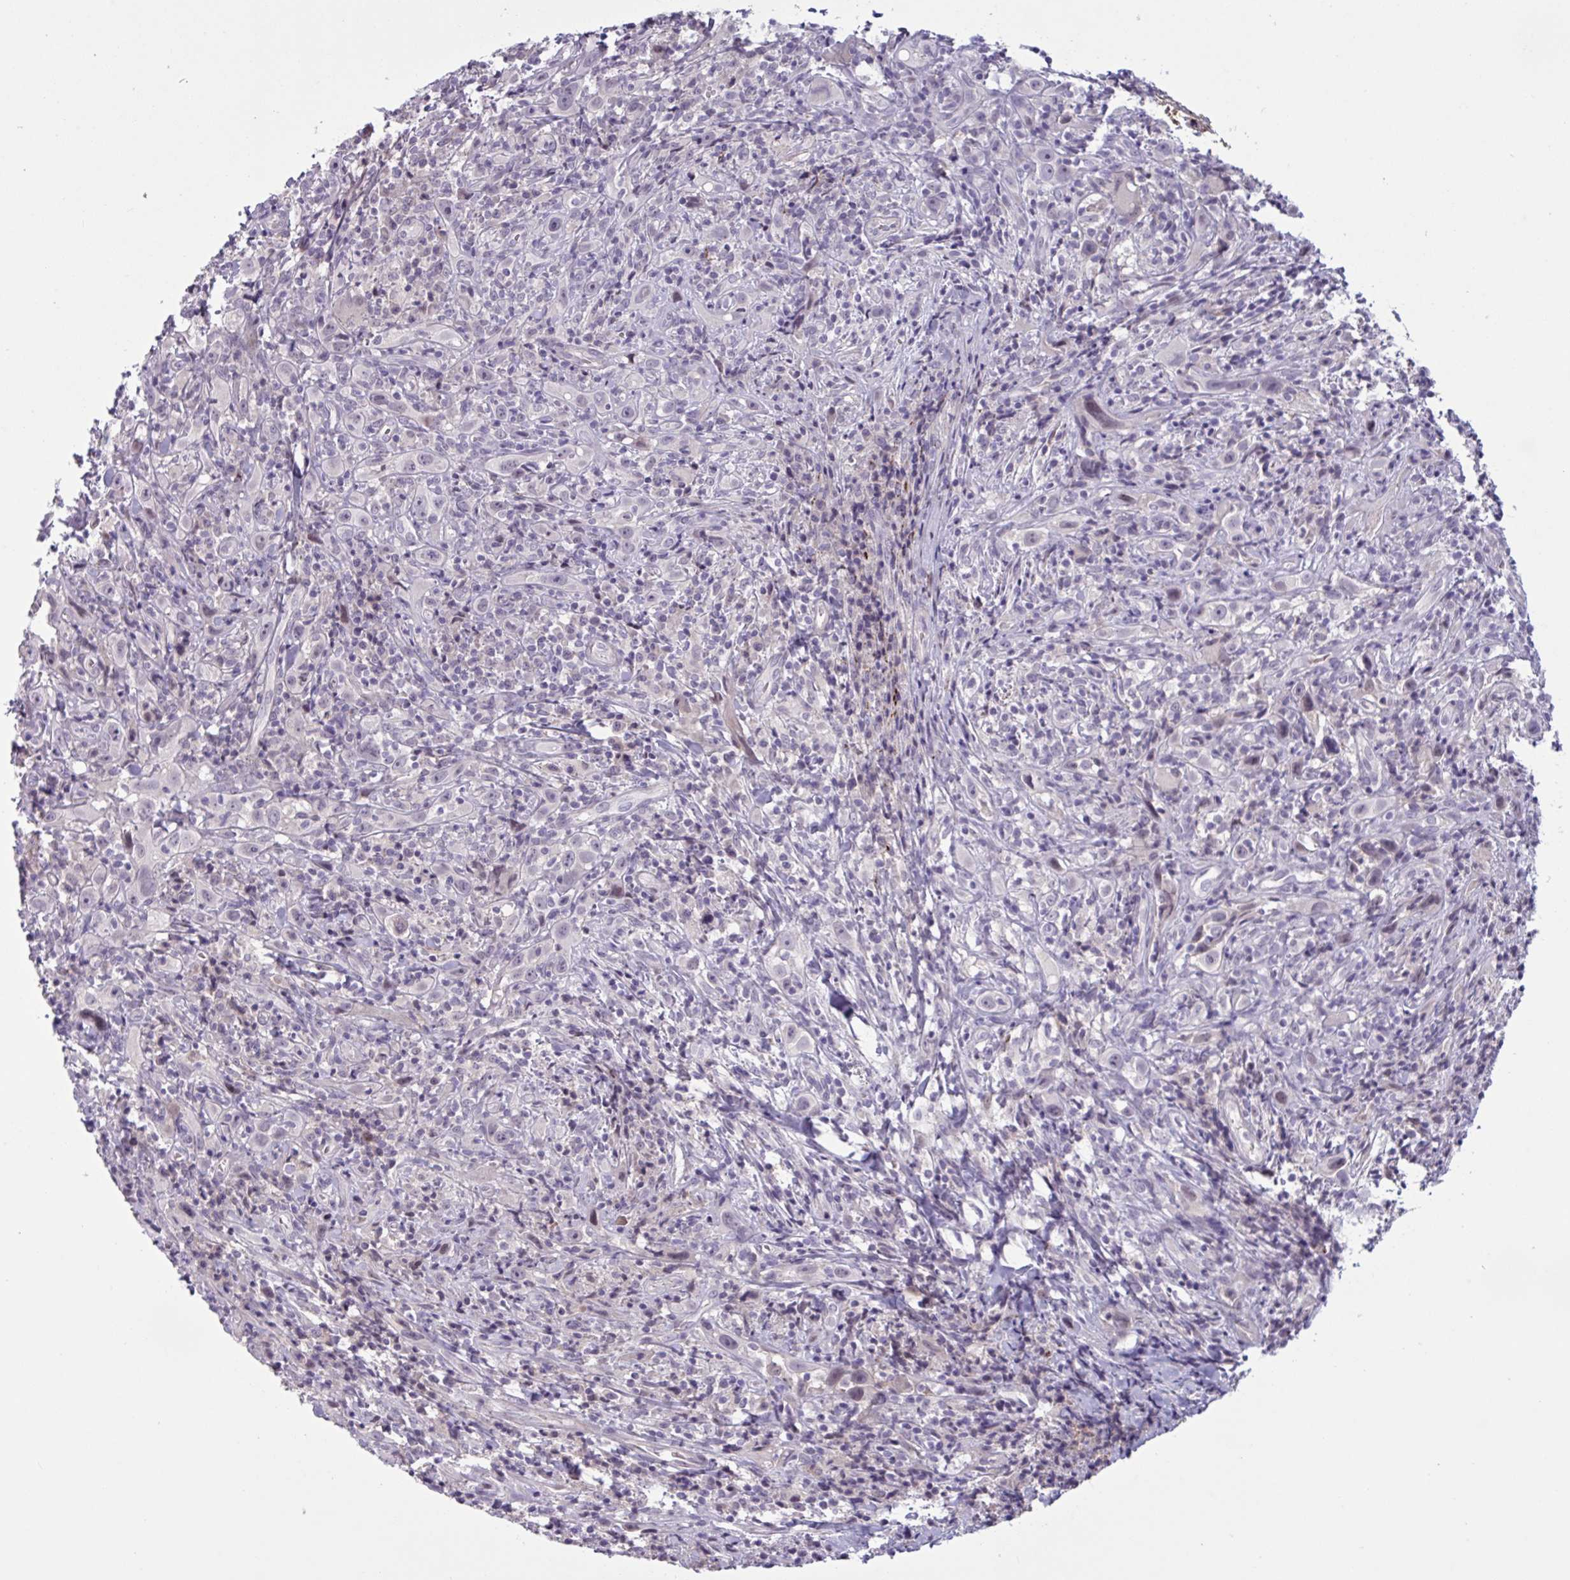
{"staining": {"intensity": "negative", "quantity": "none", "location": "none"}, "tissue": "head and neck cancer", "cell_type": "Tumor cells", "image_type": "cancer", "snomed": [{"axis": "morphology", "description": "Squamous cell carcinoma, NOS"}, {"axis": "topography", "description": "Head-Neck"}], "caption": "Immunohistochemistry (IHC) of head and neck squamous cell carcinoma displays no staining in tumor cells.", "gene": "RFPL4B", "patient": {"sex": "female", "age": 95}}